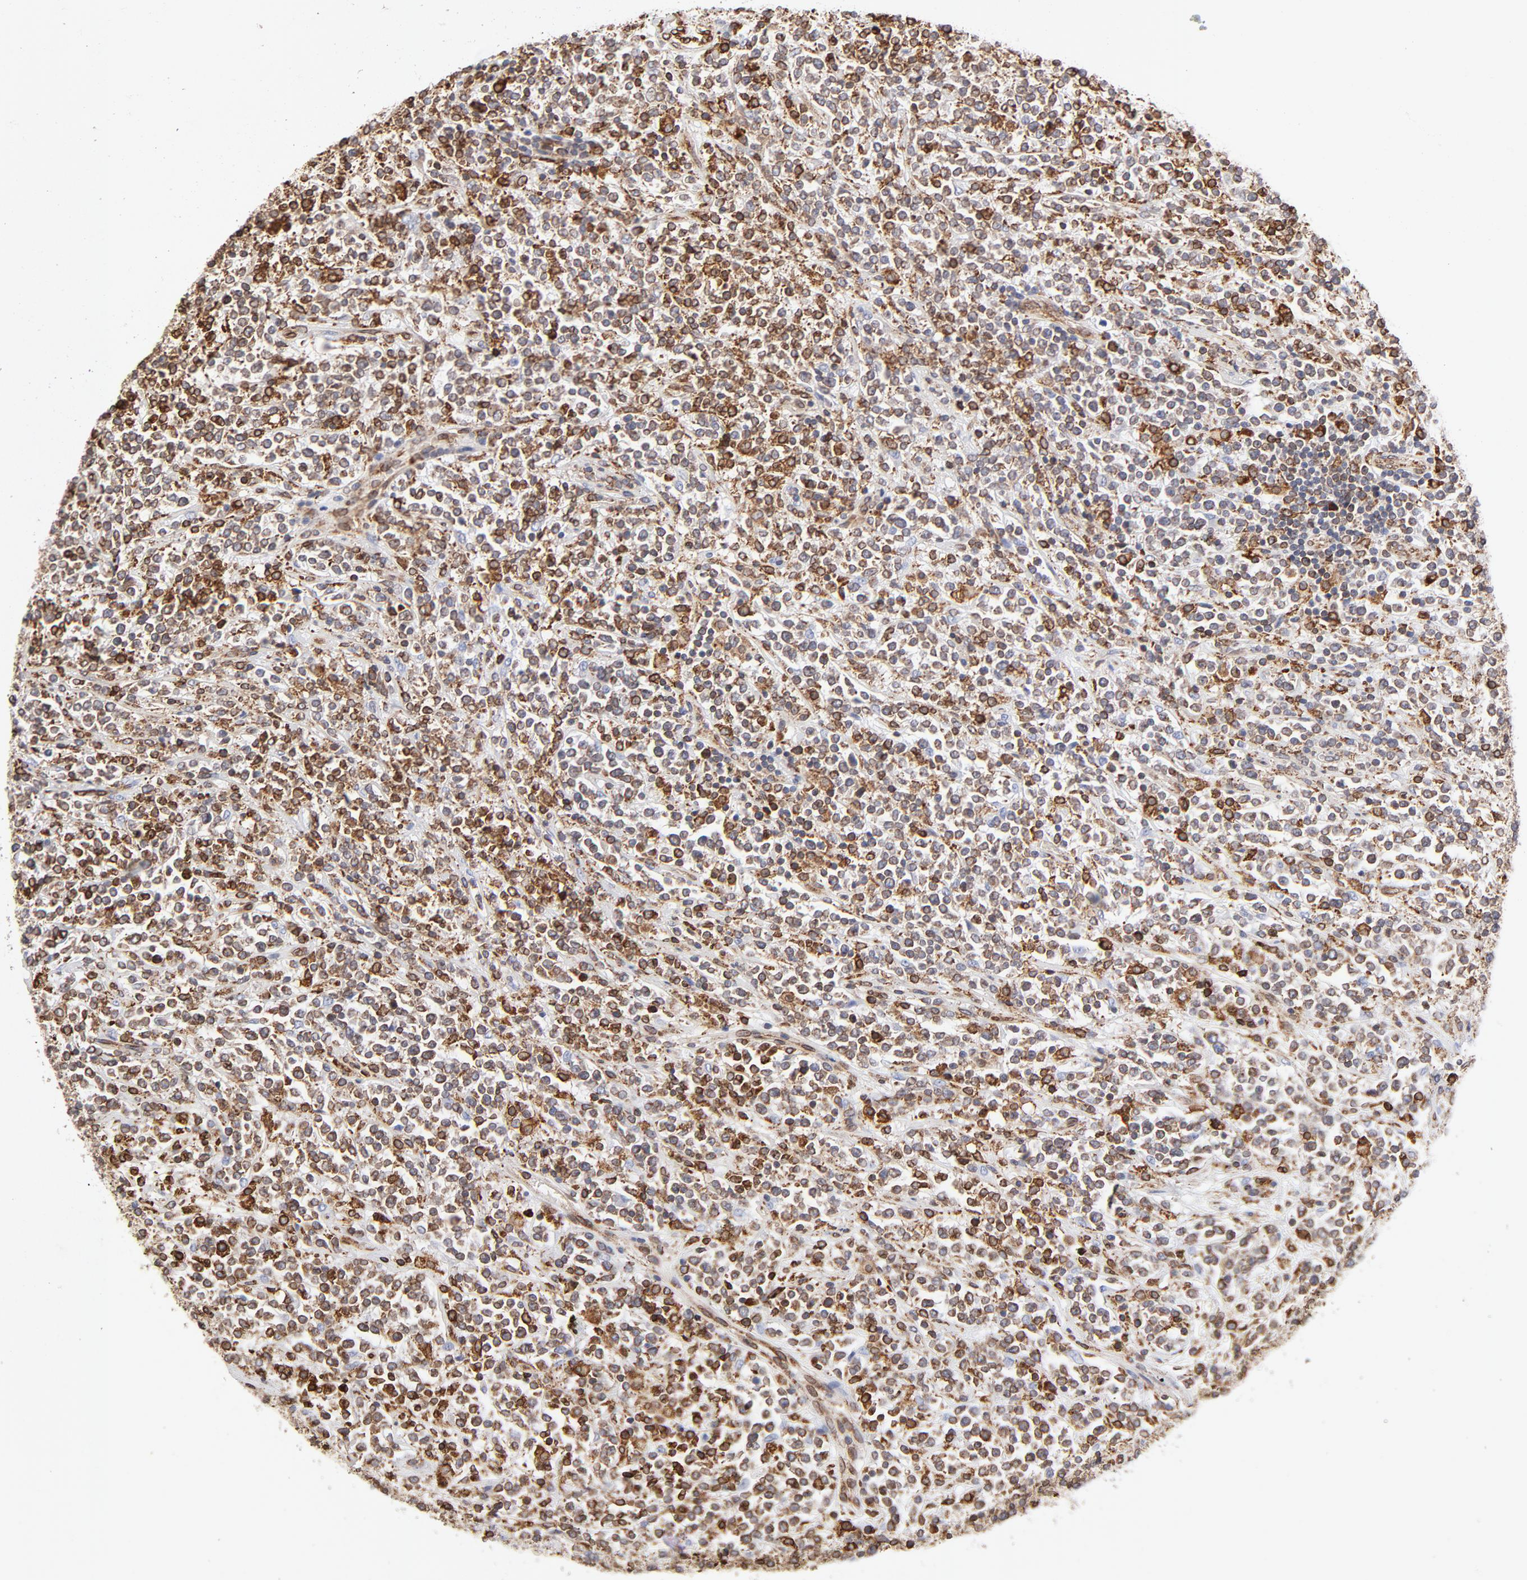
{"staining": {"intensity": "strong", "quantity": ">75%", "location": "cytoplasmic/membranous"}, "tissue": "lymphoma", "cell_type": "Tumor cells", "image_type": "cancer", "snomed": [{"axis": "morphology", "description": "Malignant lymphoma, non-Hodgkin's type, High grade"}, {"axis": "topography", "description": "Soft tissue"}], "caption": "An immunohistochemistry (IHC) micrograph of tumor tissue is shown. Protein staining in brown shows strong cytoplasmic/membranous positivity in malignant lymphoma, non-Hodgkin's type (high-grade) within tumor cells.", "gene": "CANX", "patient": {"sex": "male", "age": 18}}